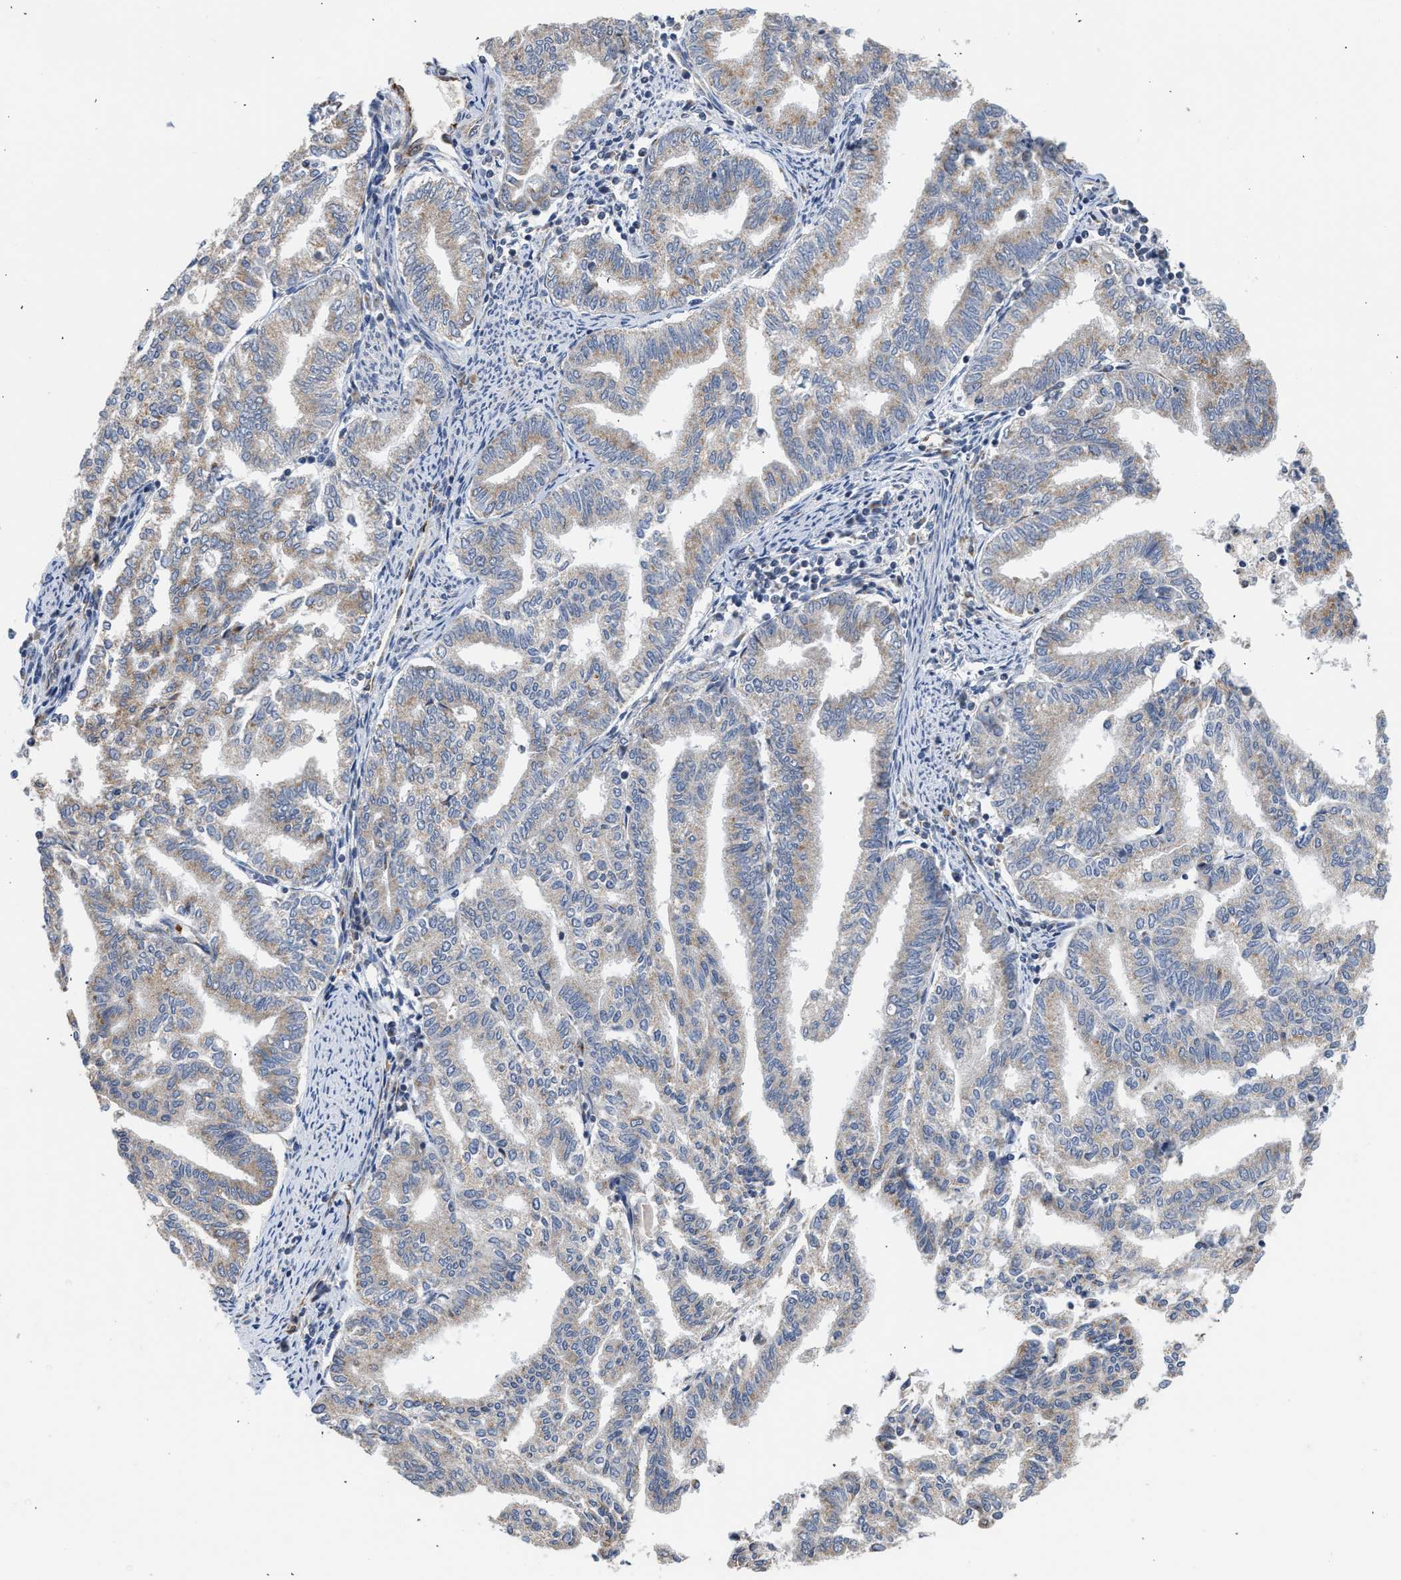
{"staining": {"intensity": "weak", "quantity": ">75%", "location": "cytoplasmic/membranous"}, "tissue": "endometrial cancer", "cell_type": "Tumor cells", "image_type": "cancer", "snomed": [{"axis": "morphology", "description": "Adenocarcinoma, NOS"}, {"axis": "topography", "description": "Endometrium"}], "caption": "Protein staining of endometrial cancer tissue demonstrates weak cytoplasmic/membranous positivity in about >75% of tumor cells. (IHC, brightfield microscopy, high magnification).", "gene": "PIM1", "patient": {"sex": "female", "age": 79}}